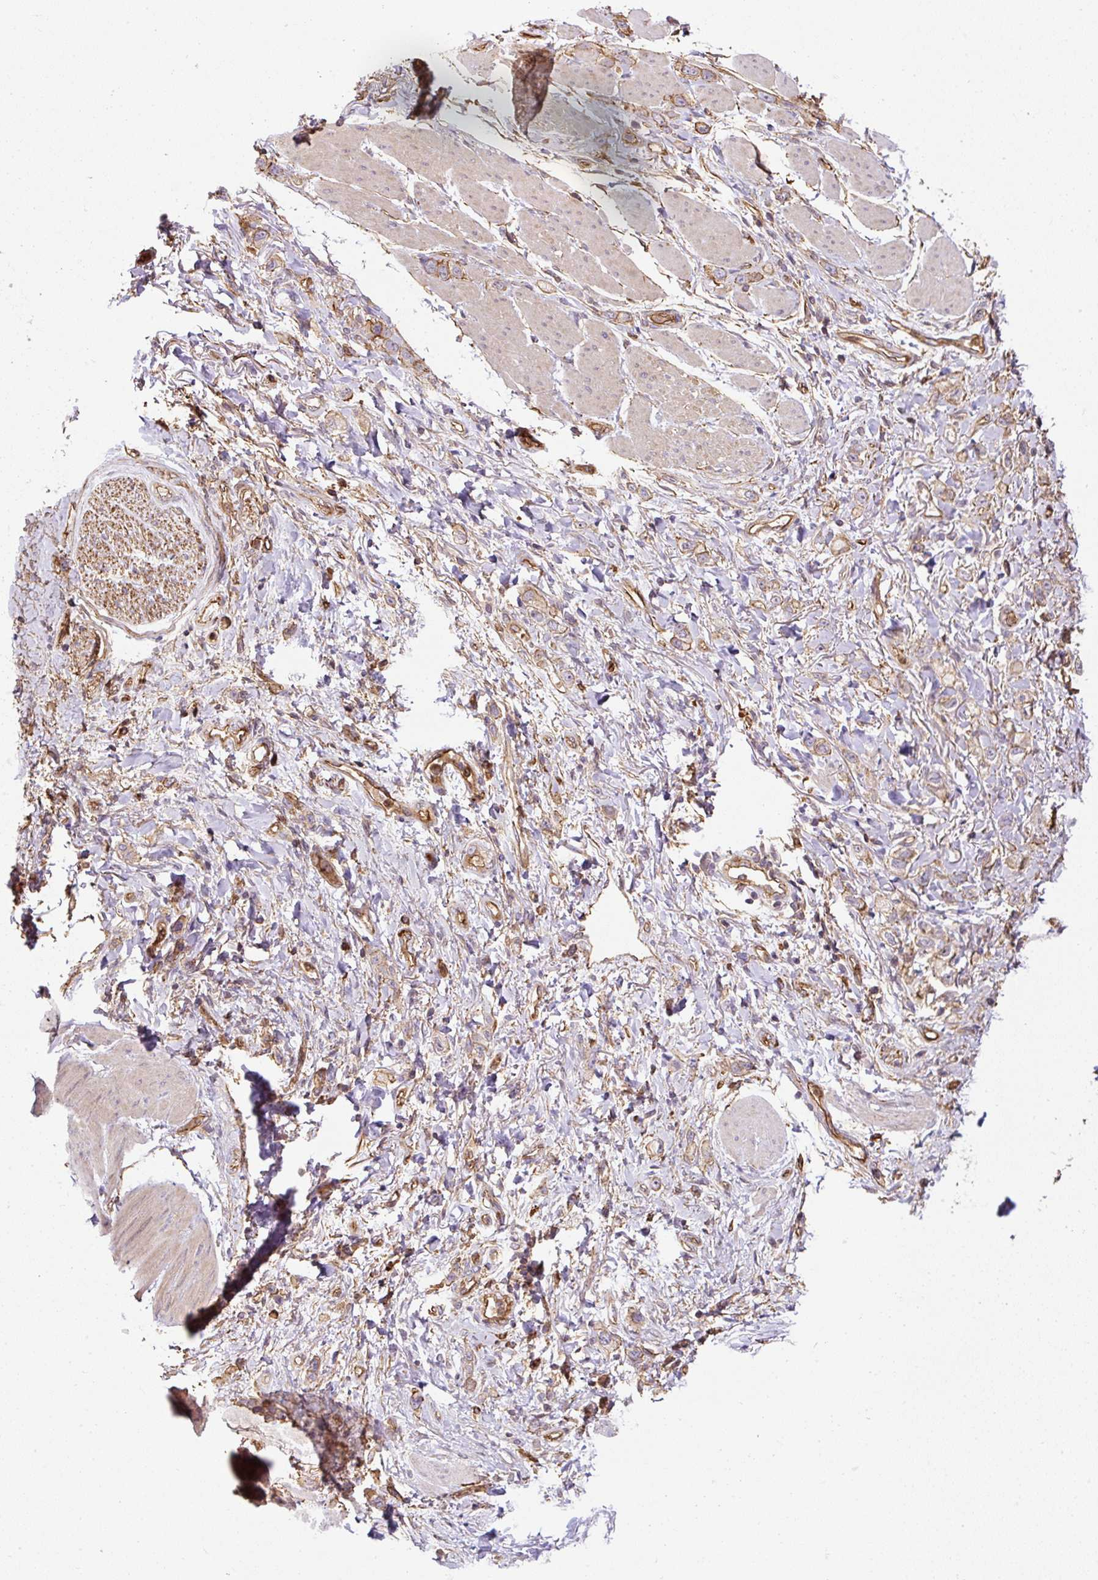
{"staining": {"intensity": "moderate", "quantity": "25%-75%", "location": "cytoplasmic/membranous"}, "tissue": "stomach cancer", "cell_type": "Tumor cells", "image_type": "cancer", "snomed": [{"axis": "morphology", "description": "Adenocarcinoma, NOS"}, {"axis": "topography", "description": "Stomach"}], "caption": "Stomach cancer stained with immunohistochemistry (IHC) demonstrates moderate cytoplasmic/membranous expression in about 25%-75% of tumor cells. The staining is performed using DAB (3,3'-diaminobenzidine) brown chromogen to label protein expression. The nuclei are counter-stained blue using hematoxylin.", "gene": "B3GALT5", "patient": {"sex": "female", "age": 65}}